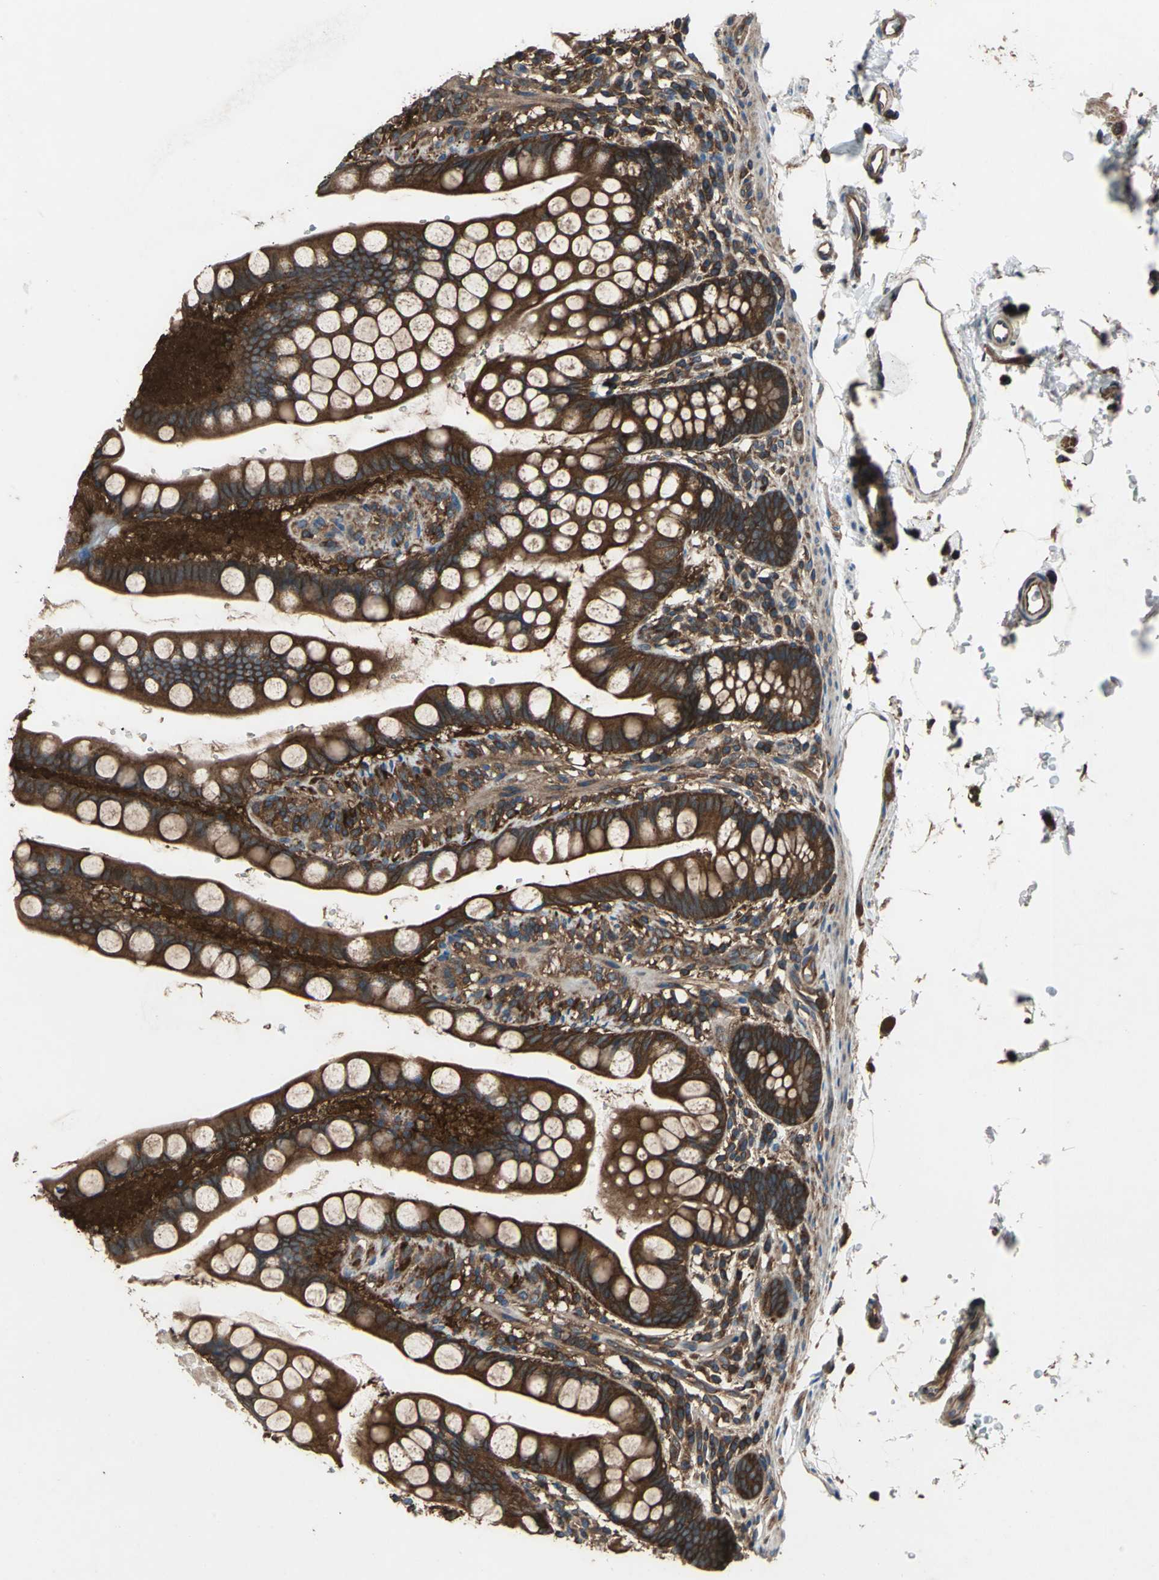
{"staining": {"intensity": "strong", "quantity": ">75%", "location": "cytoplasmic/membranous"}, "tissue": "small intestine", "cell_type": "Glandular cells", "image_type": "normal", "snomed": [{"axis": "morphology", "description": "Normal tissue, NOS"}, {"axis": "topography", "description": "Small intestine"}], "caption": "Immunohistochemistry (IHC) histopathology image of benign small intestine stained for a protein (brown), which shows high levels of strong cytoplasmic/membranous expression in about >75% of glandular cells.", "gene": "CAPN1", "patient": {"sex": "female", "age": 58}}